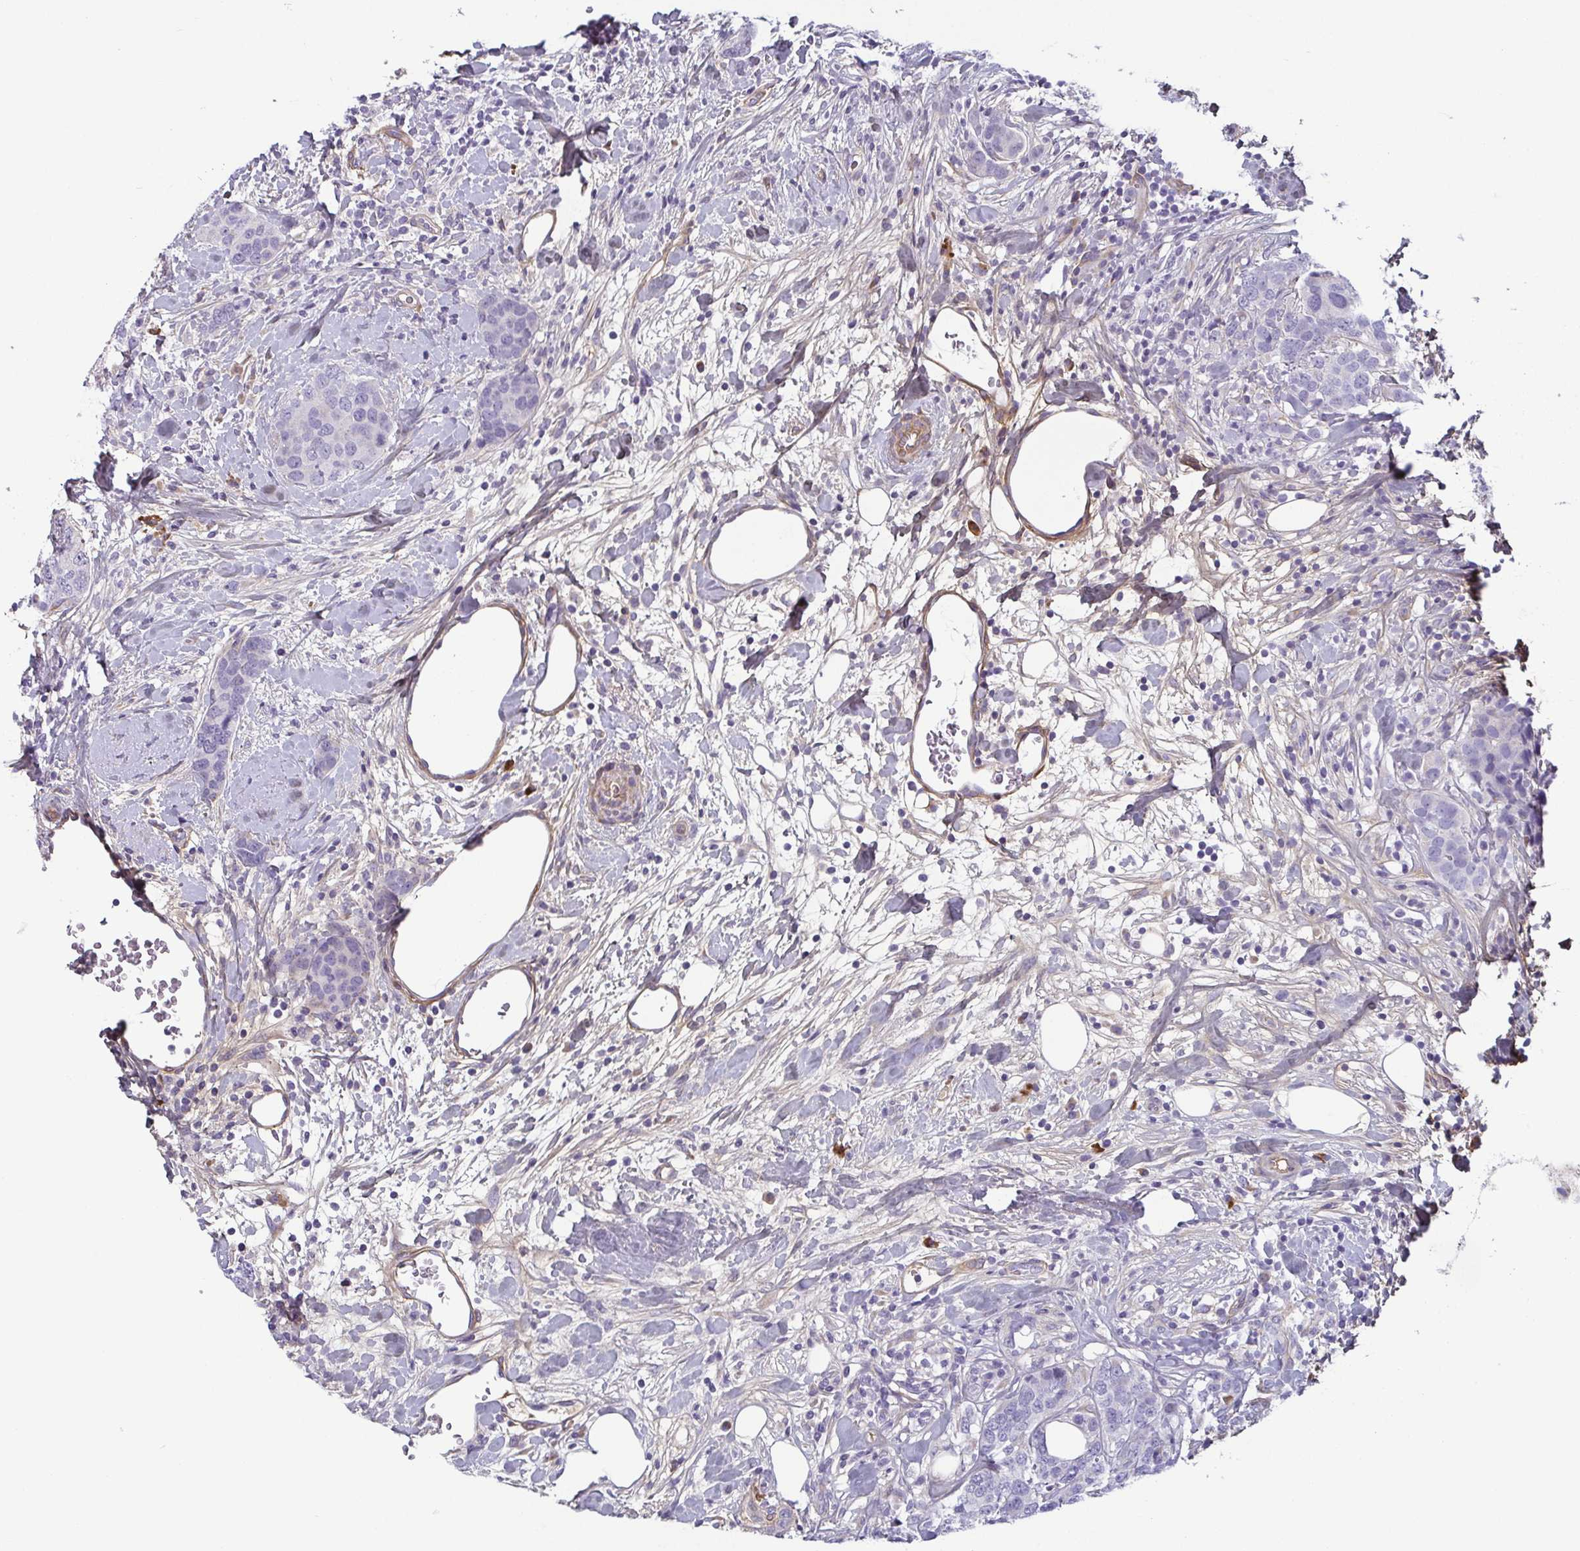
{"staining": {"intensity": "negative", "quantity": "none", "location": "none"}, "tissue": "breast cancer", "cell_type": "Tumor cells", "image_type": "cancer", "snomed": [{"axis": "morphology", "description": "Lobular carcinoma"}, {"axis": "topography", "description": "Breast"}], "caption": "High magnification brightfield microscopy of breast lobular carcinoma stained with DAB (brown) and counterstained with hematoxylin (blue): tumor cells show no significant staining.", "gene": "ECM1", "patient": {"sex": "female", "age": 59}}